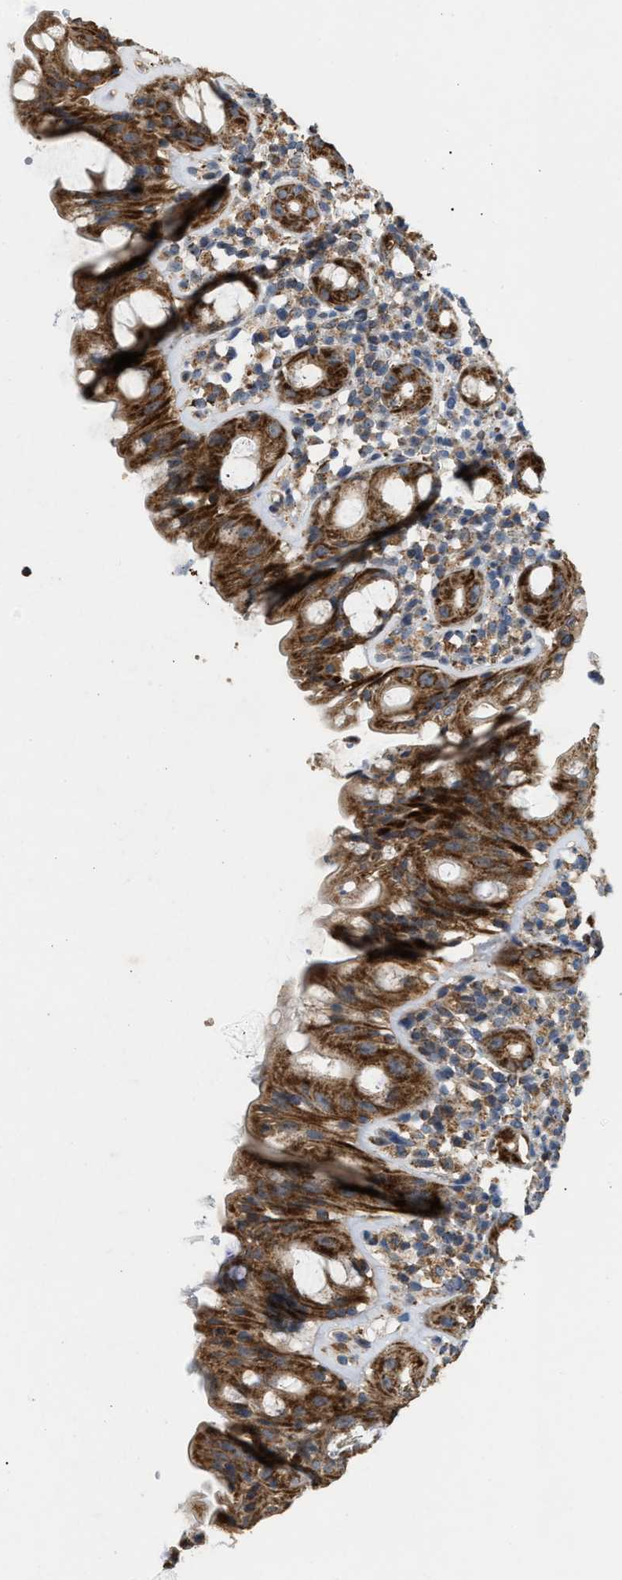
{"staining": {"intensity": "strong", "quantity": ">75%", "location": "cytoplasmic/membranous"}, "tissue": "rectum", "cell_type": "Glandular cells", "image_type": "normal", "snomed": [{"axis": "morphology", "description": "Normal tissue, NOS"}, {"axis": "topography", "description": "Rectum"}], "caption": "High-power microscopy captured an immunohistochemistry image of benign rectum, revealing strong cytoplasmic/membranous expression in approximately >75% of glandular cells. (DAB = brown stain, brightfield microscopy at high magnification).", "gene": "TACO1", "patient": {"sex": "male", "age": 44}}